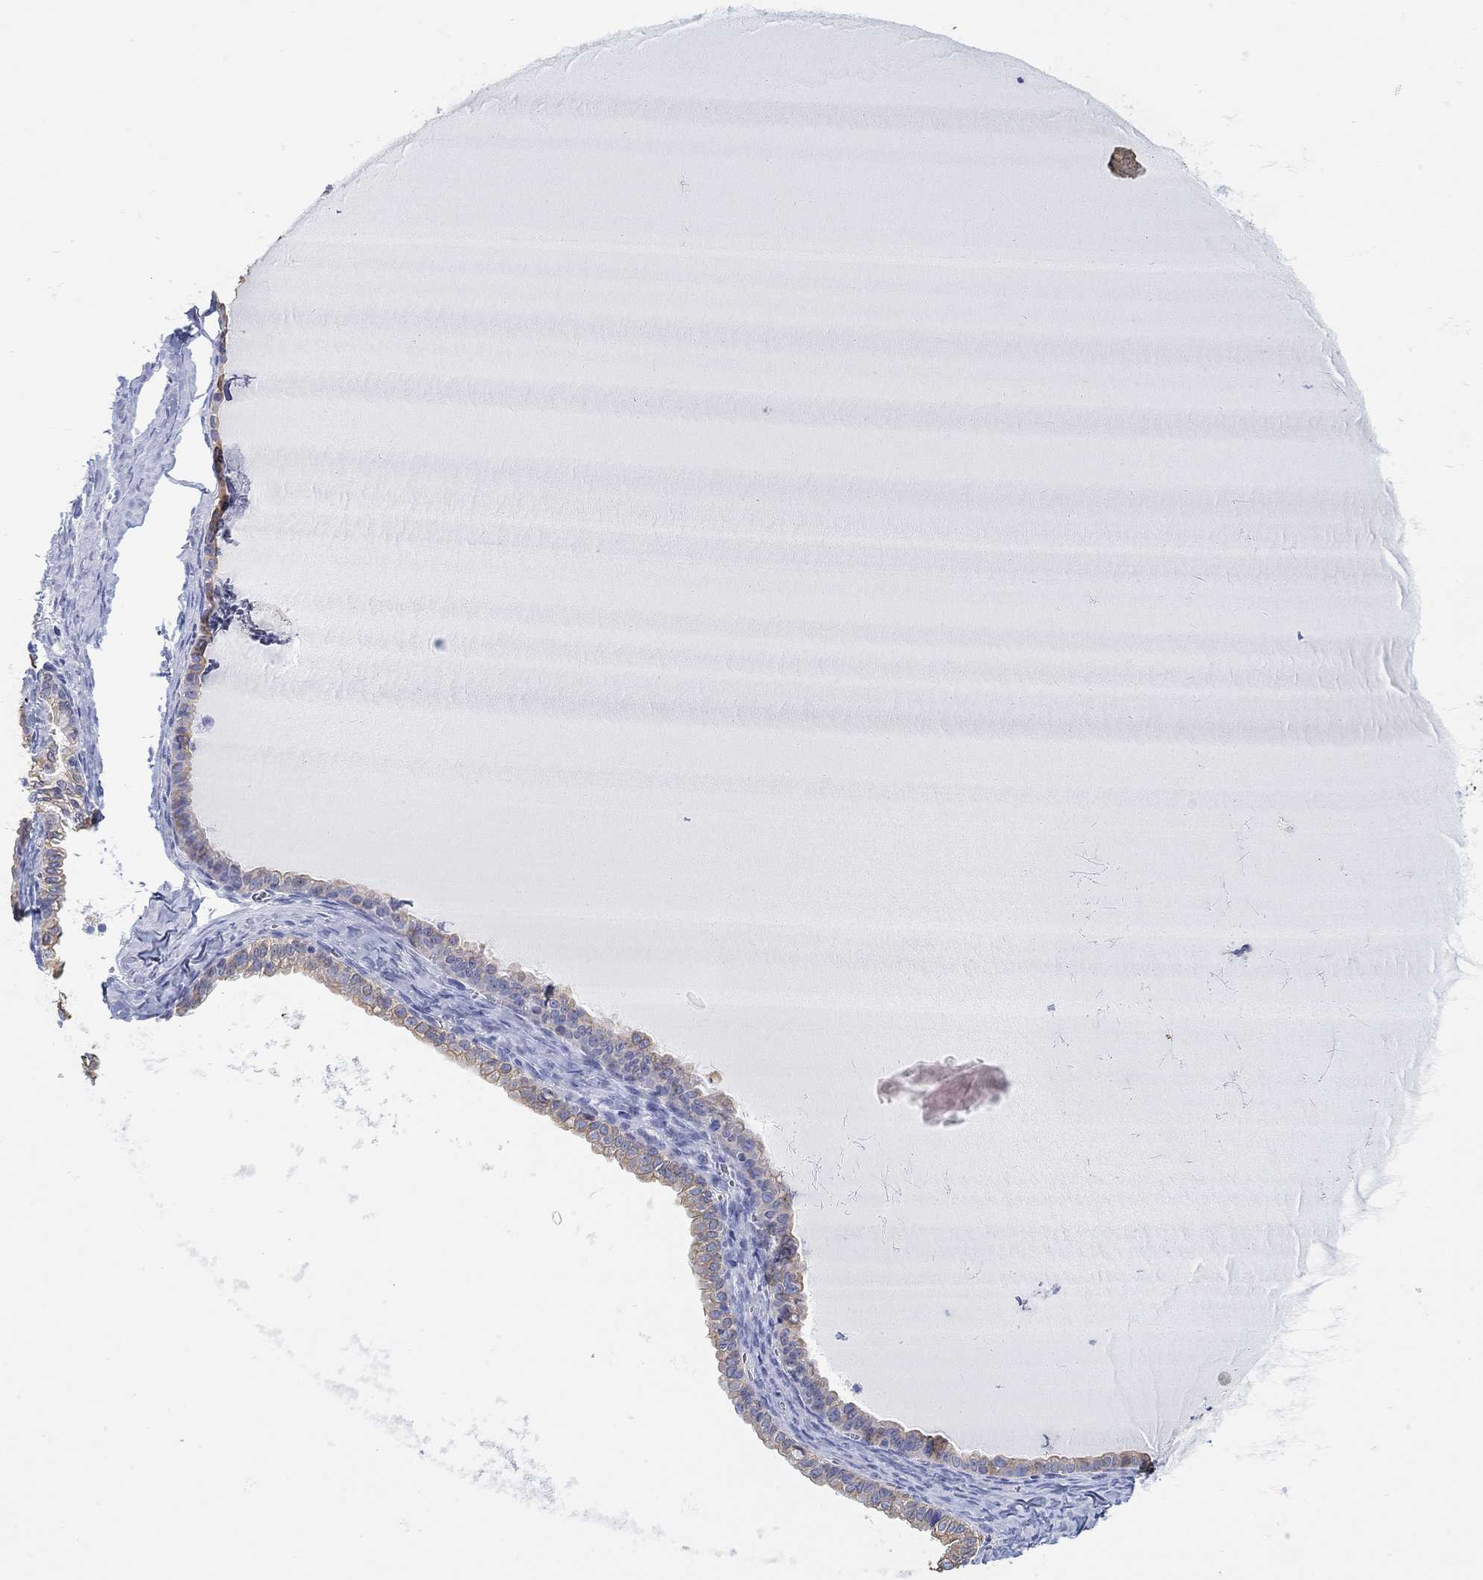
{"staining": {"intensity": "weak", "quantity": "<25%", "location": "cytoplasmic/membranous"}, "tissue": "ovarian cancer", "cell_type": "Tumor cells", "image_type": "cancer", "snomed": [{"axis": "morphology", "description": "Cystadenocarcinoma, mucinous, NOS"}, {"axis": "topography", "description": "Ovary"}], "caption": "Tumor cells show no significant protein expression in ovarian cancer. (Brightfield microscopy of DAB IHC at high magnification).", "gene": "AK8", "patient": {"sex": "female", "age": 63}}